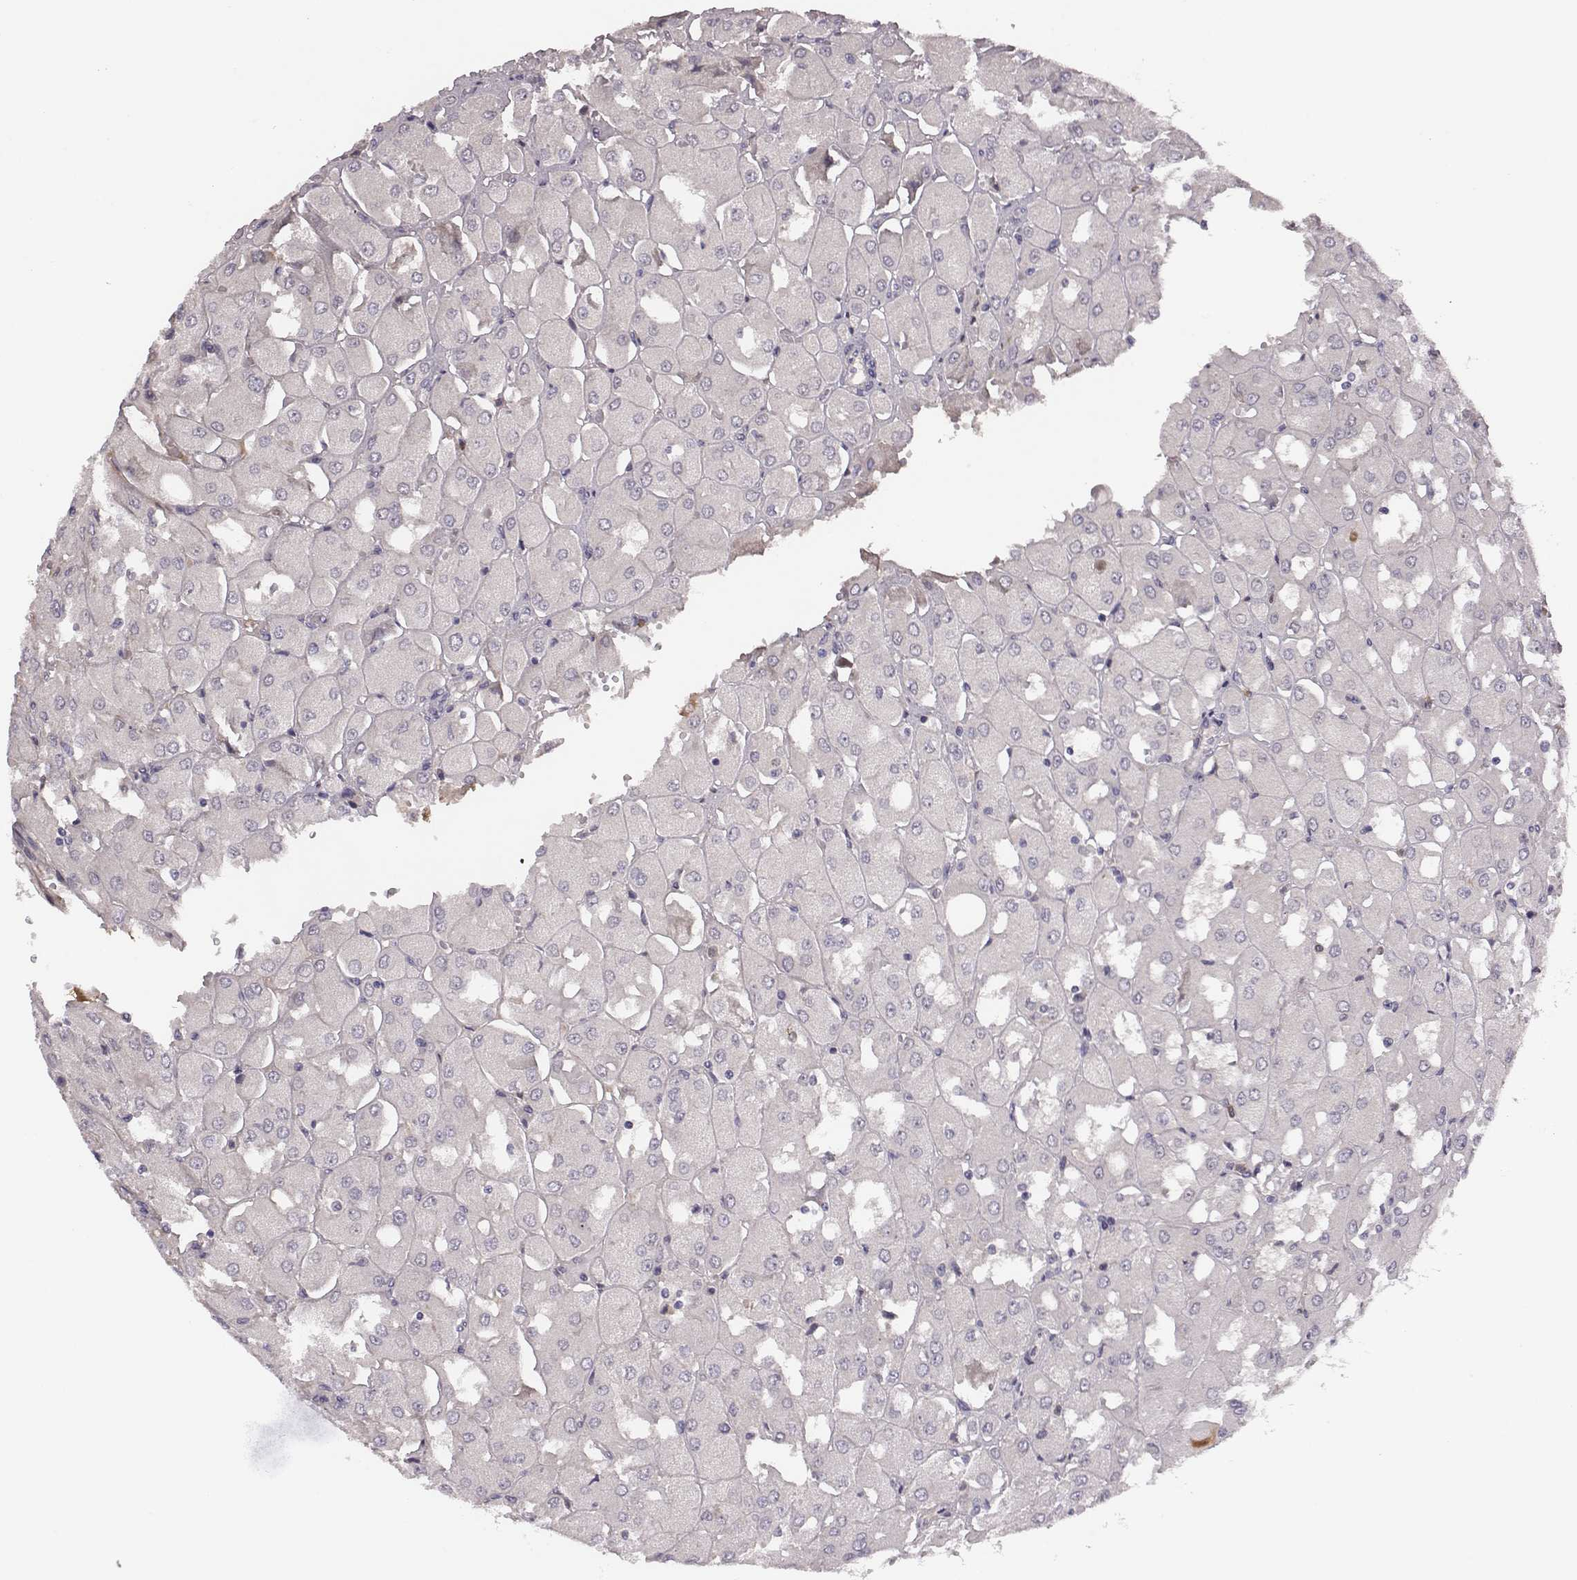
{"staining": {"intensity": "negative", "quantity": "none", "location": "none"}, "tissue": "renal cancer", "cell_type": "Tumor cells", "image_type": "cancer", "snomed": [{"axis": "morphology", "description": "Adenocarcinoma, NOS"}, {"axis": "topography", "description": "Kidney"}], "caption": "DAB immunohistochemical staining of adenocarcinoma (renal) displays no significant staining in tumor cells.", "gene": "KMO", "patient": {"sex": "male", "age": 72}}